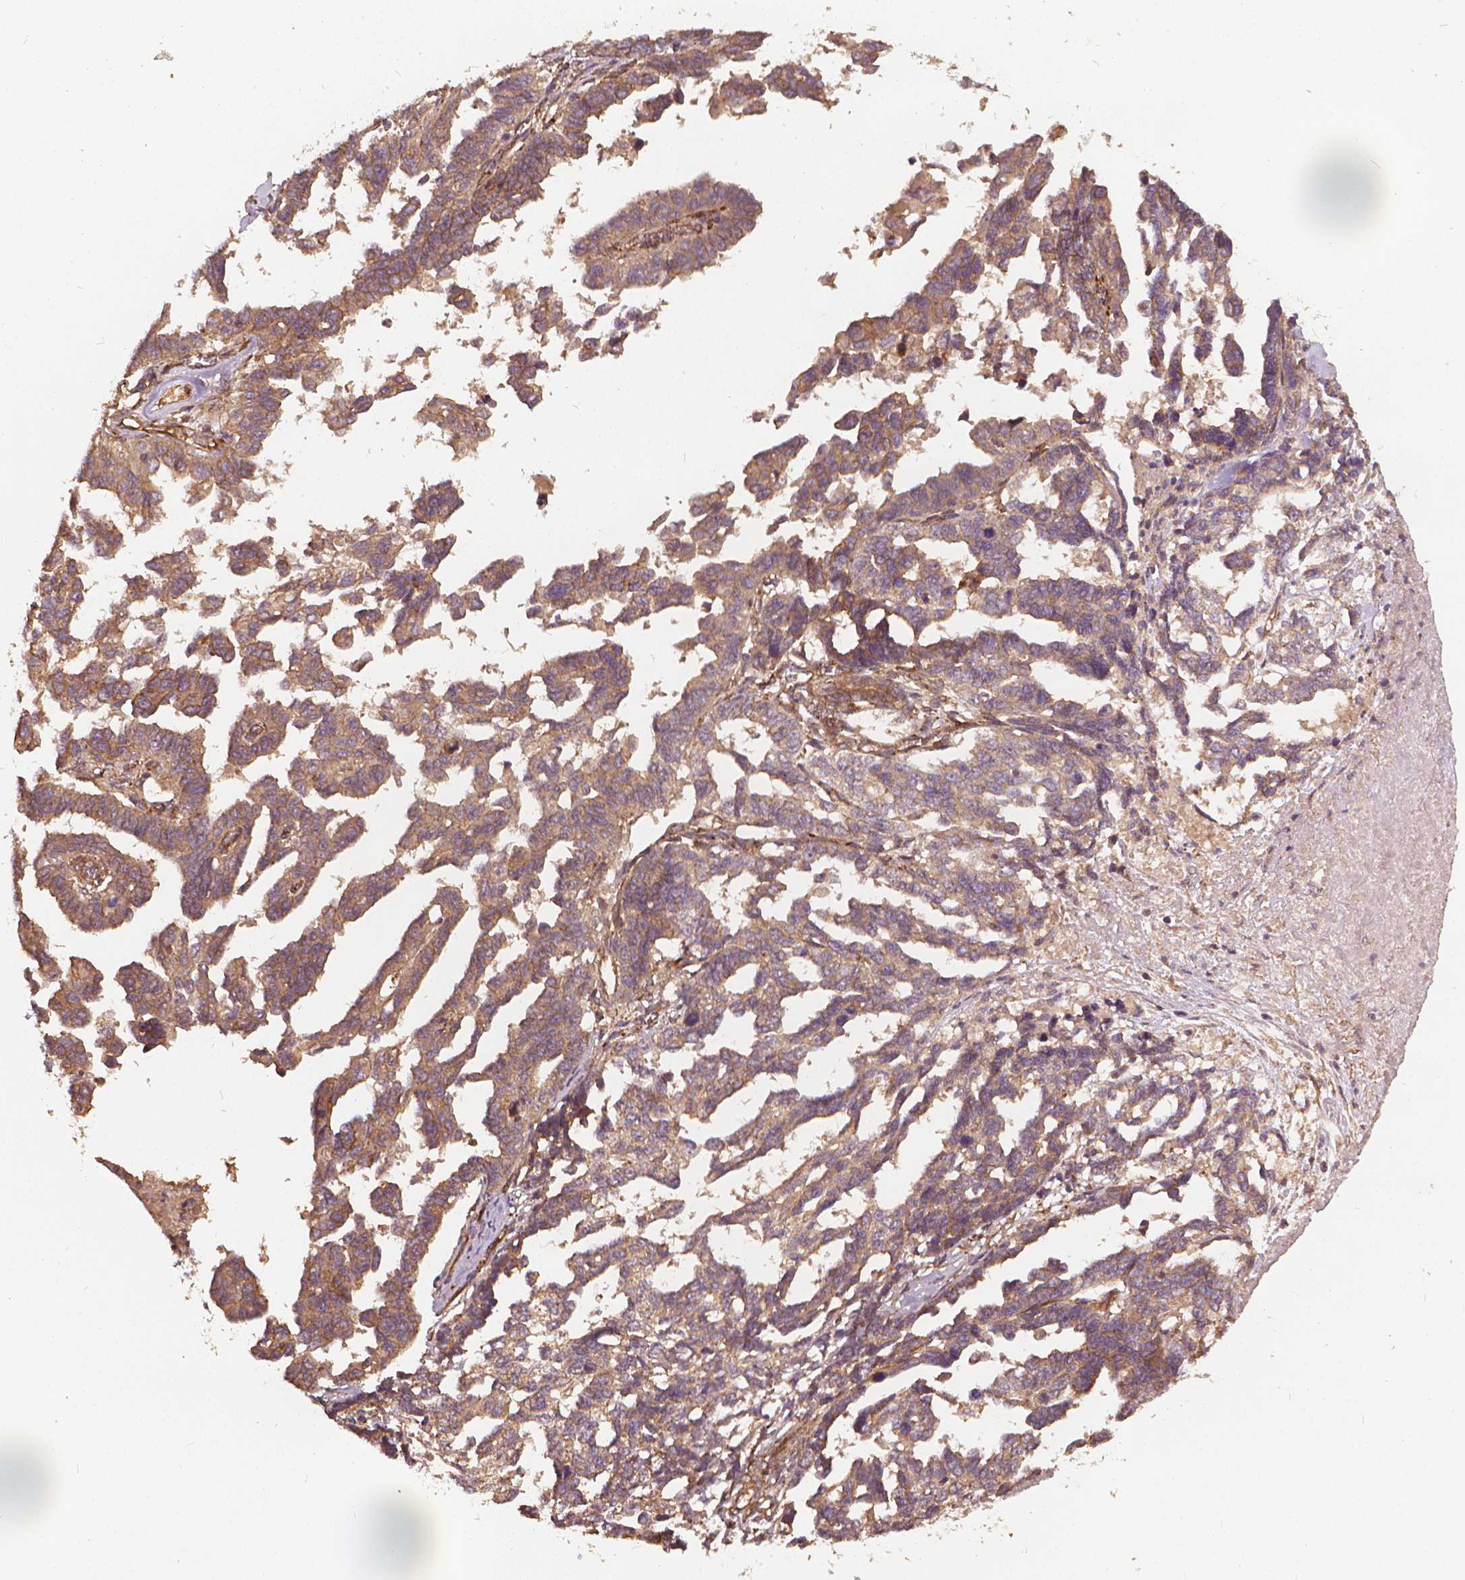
{"staining": {"intensity": "moderate", "quantity": ">75%", "location": "cytoplasmic/membranous"}, "tissue": "ovarian cancer", "cell_type": "Tumor cells", "image_type": "cancer", "snomed": [{"axis": "morphology", "description": "Cystadenocarcinoma, serous, NOS"}, {"axis": "topography", "description": "Ovary"}], "caption": "This is a photomicrograph of IHC staining of ovarian serous cystadenocarcinoma, which shows moderate staining in the cytoplasmic/membranous of tumor cells.", "gene": "UBXN2A", "patient": {"sex": "female", "age": 69}}